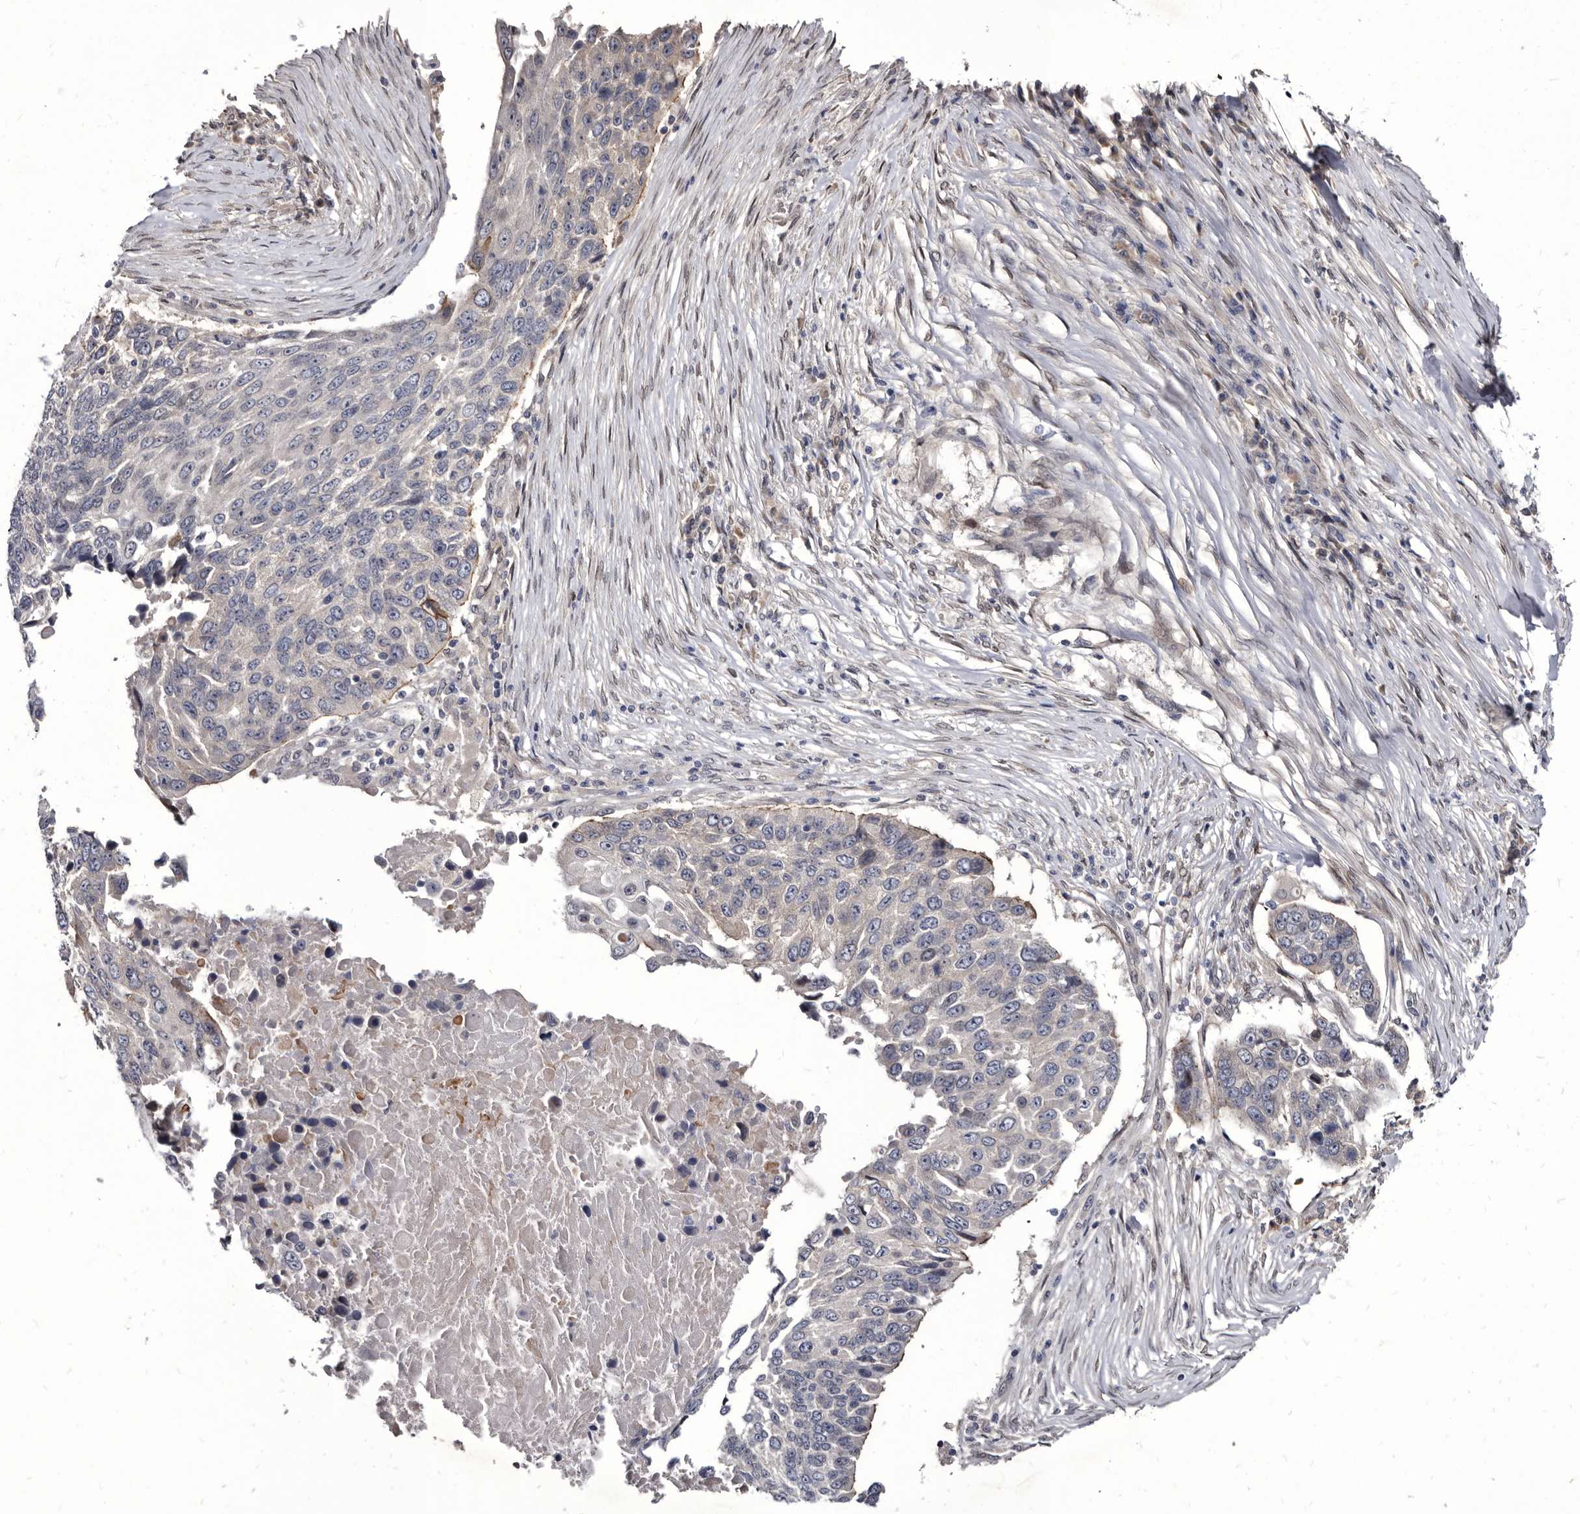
{"staining": {"intensity": "moderate", "quantity": "<25%", "location": "cytoplasmic/membranous"}, "tissue": "lung cancer", "cell_type": "Tumor cells", "image_type": "cancer", "snomed": [{"axis": "morphology", "description": "Squamous cell carcinoma, NOS"}, {"axis": "topography", "description": "Lung"}], "caption": "This micrograph exhibits immunohistochemistry (IHC) staining of human lung cancer, with low moderate cytoplasmic/membranous positivity in approximately <25% of tumor cells.", "gene": "PROM1", "patient": {"sex": "male", "age": 66}}